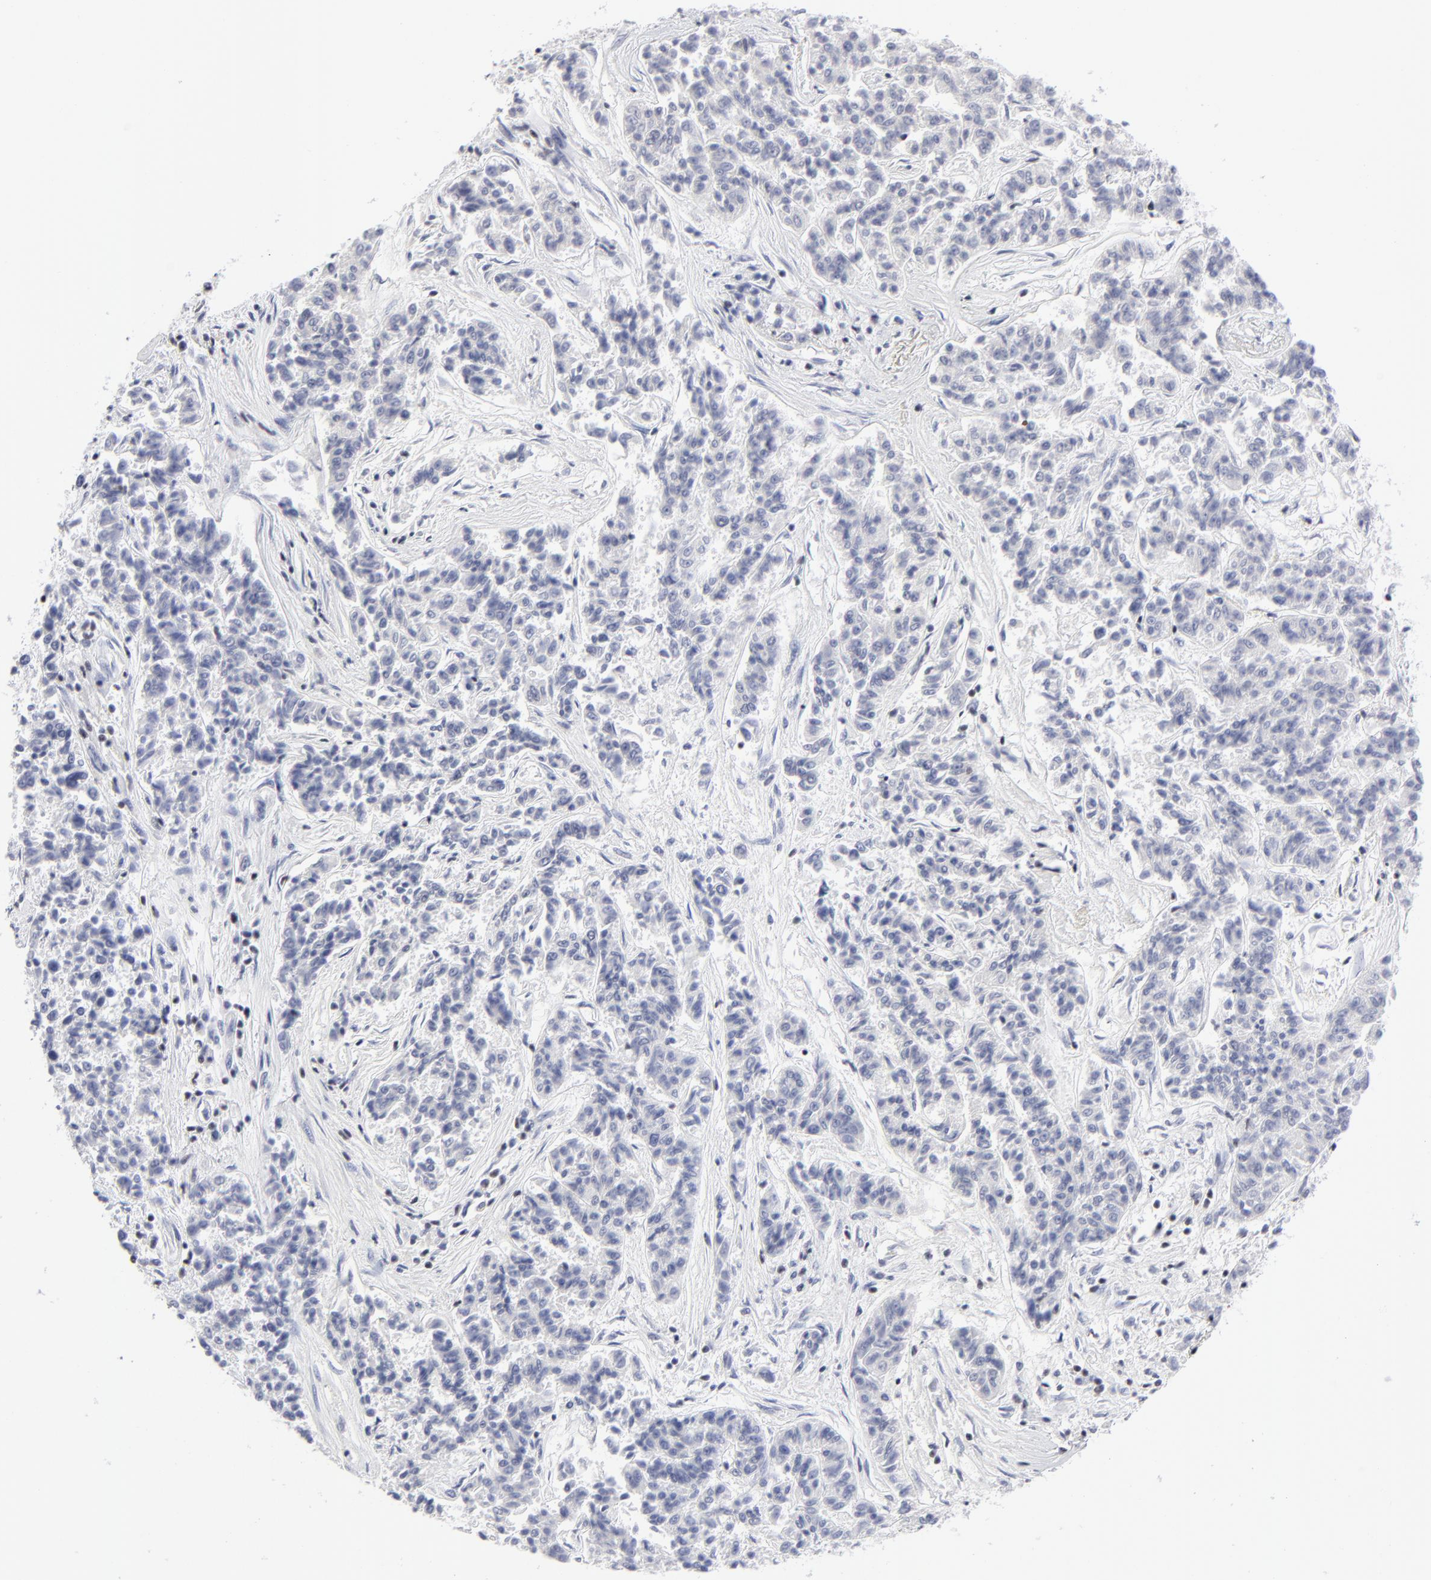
{"staining": {"intensity": "negative", "quantity": "none", "location": "none"}, "tissue": "lung cancer", "cell_type": "Tumor cells", "image_type": "cancer", "snomed": [{"axis": "morphology", "description": "Adenocarcinoma, NOS"}, {"axis": "topography", "description": "Lung"}], "caption": "DAB immunohistochemical staining of lung cancer demonstrates no significant positivity in tumor cells. Nuclei are stained in blue.", "gene": "SP2", "patient": {"sex": "male", "age": 84}}